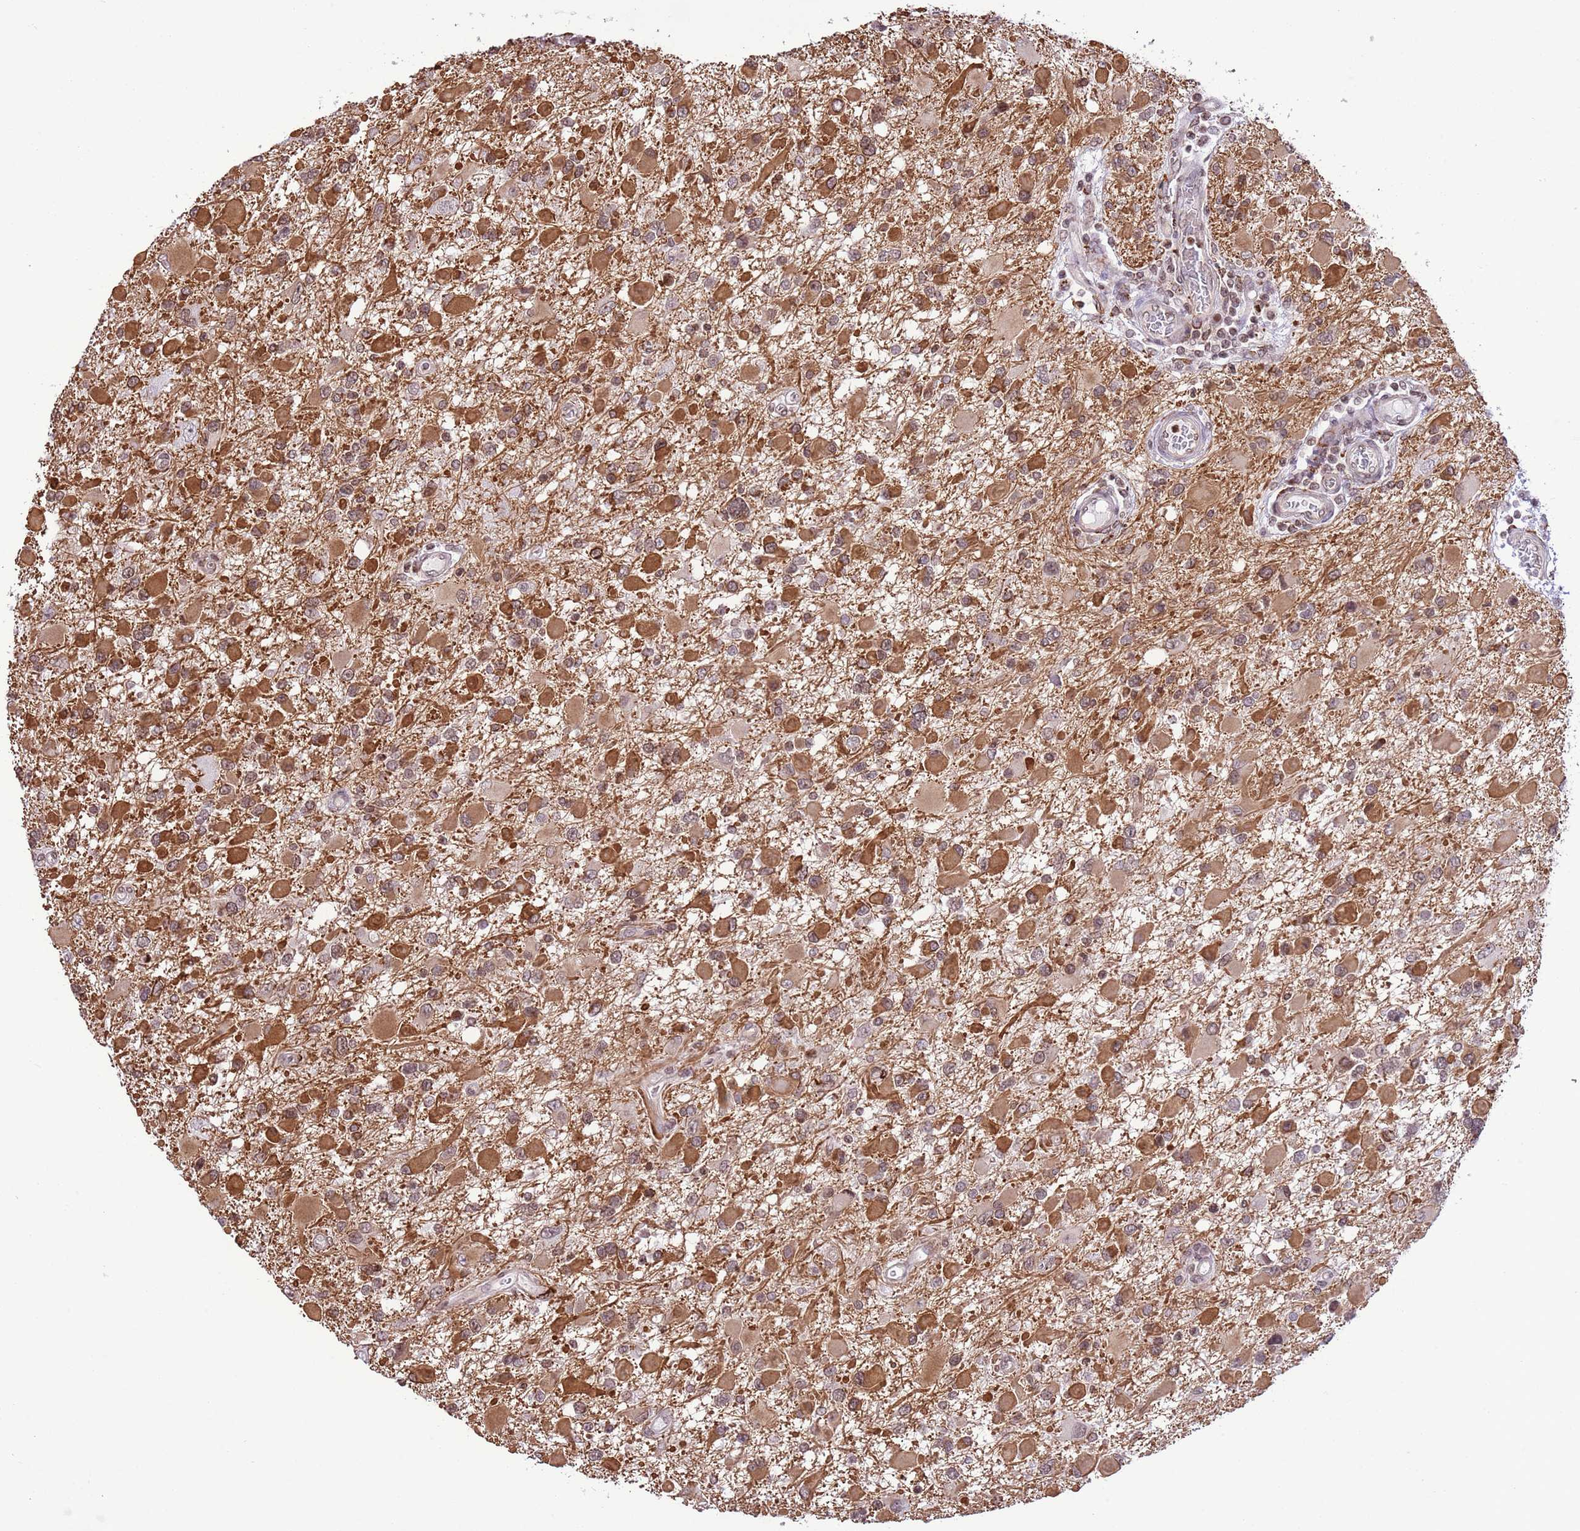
{"staining": {"intensity": "moderate", "quantity": ">75%", "location": "cytoplasmic/membranous,nuclear"}, "tissue": "glioma", "cell_type": "Tumor cells", "image_type": "cancer", "snomed": [{"axis": "morphology", "description": "Glioma, malignant, High grade"}, {"axis": "topography", "description": "Brain"}], "caption": "Protein analysis of high-grade glioma (malignant) tissue shows moderate cytoplasmic/membranous and nuclear expression in approximately >75% of tumor cells.", "gene": "NRIP1", "patient": {"sex": "male", "age": 53}}